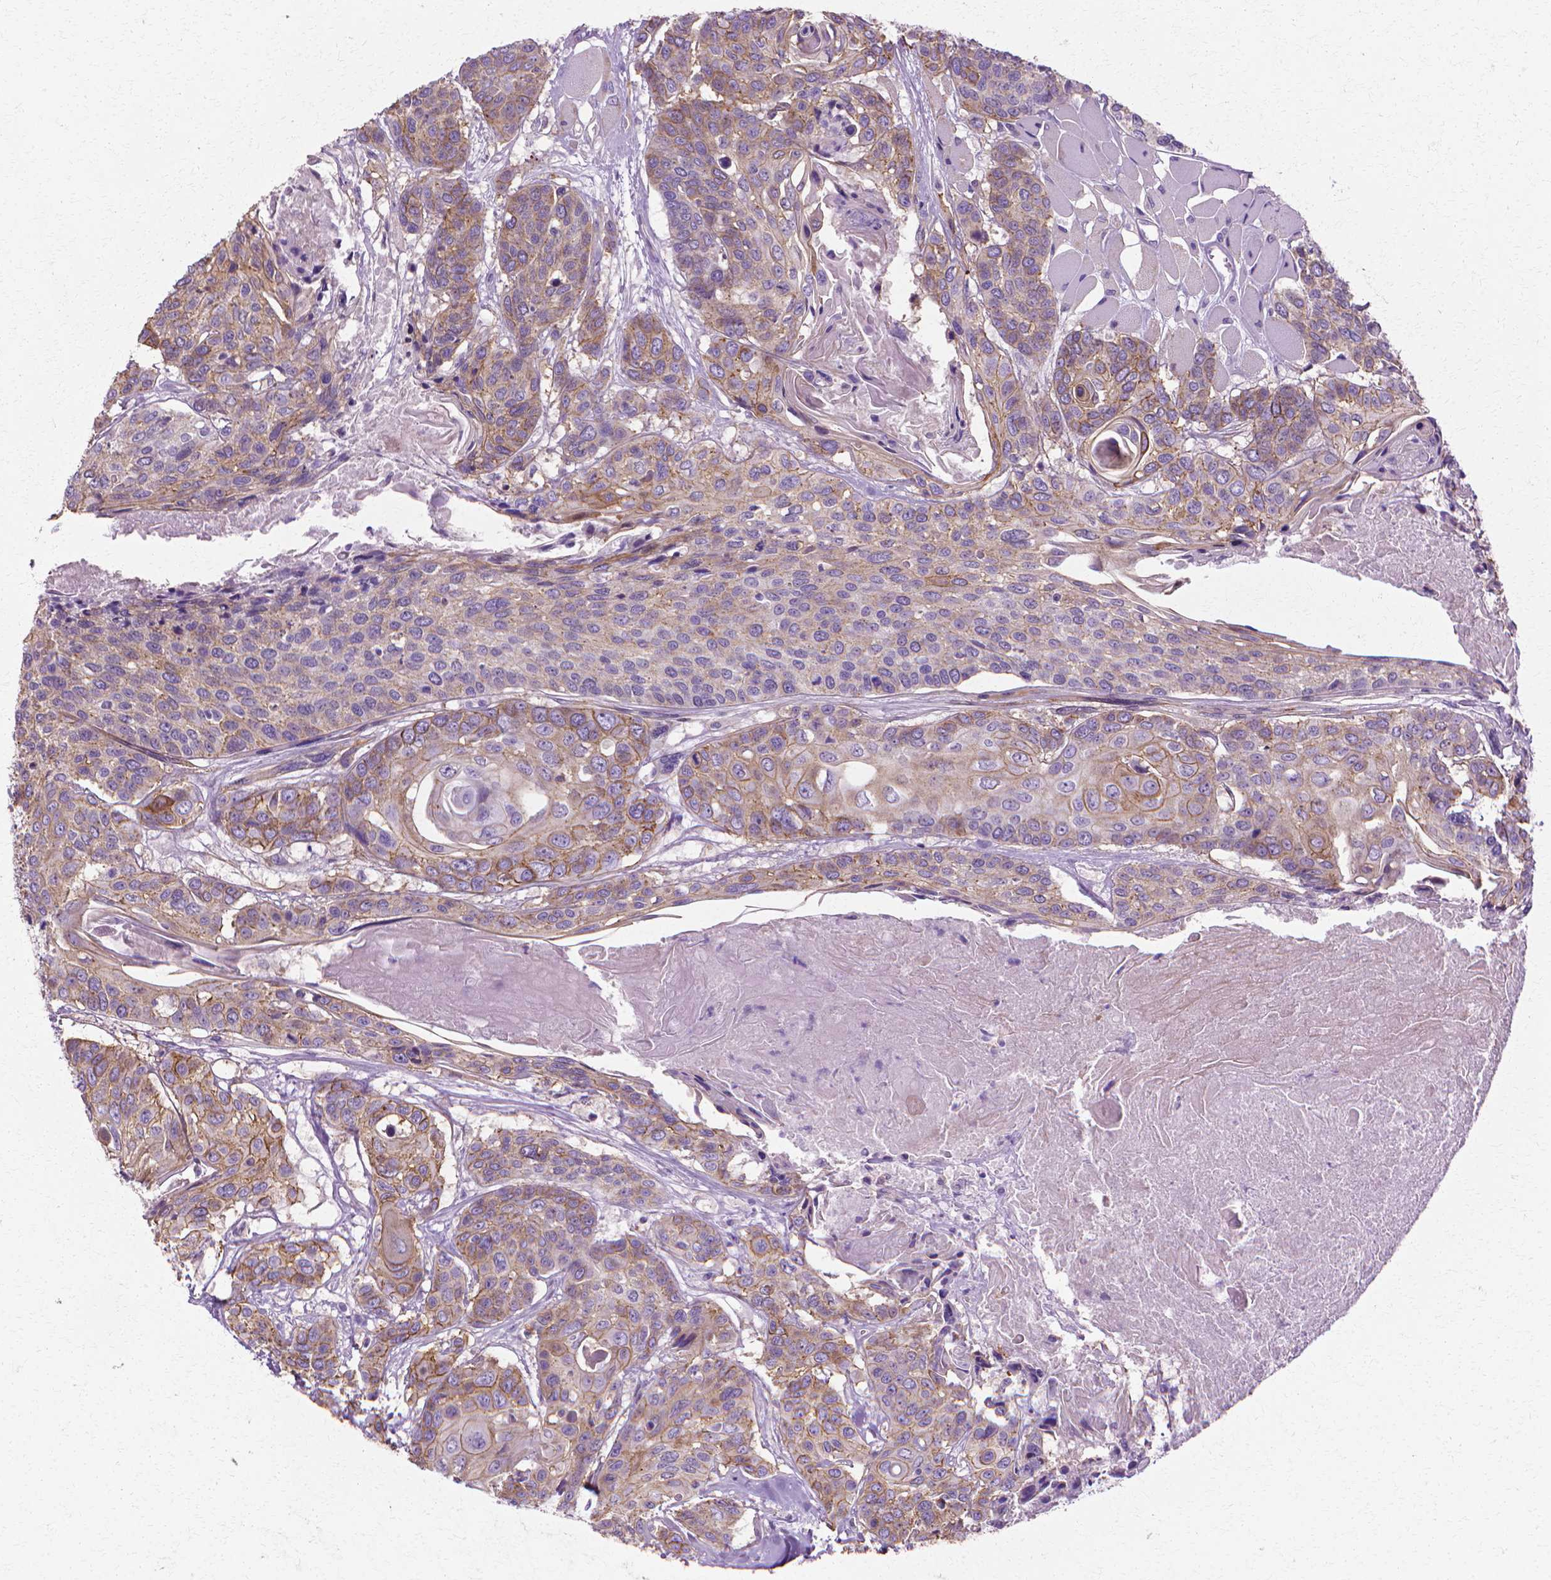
{"staining": {"intensity": "moderate", "quantity": "25%-75%", "location": "cytoplasmic/membranous"}, "tissue": "head and neck cancer", "cell_type": "Tumor cells", "image_type": "cancer", "snomed": [{"axis": "morphology", "description": "Squamous cell carcinoma, NOS"}, {"axis": "topography", "description": "Oral tissue"}, {"axis": "topography", "description": "Head-Neck"}], "caption": "A brown stain highlights moderate cytoplasmic/membranous expression of a protein in squamous cell carcinoma (head and neck) tumor cells.", "gene": "CFAP157", "patient": {"sex": "male", "age": 56}}